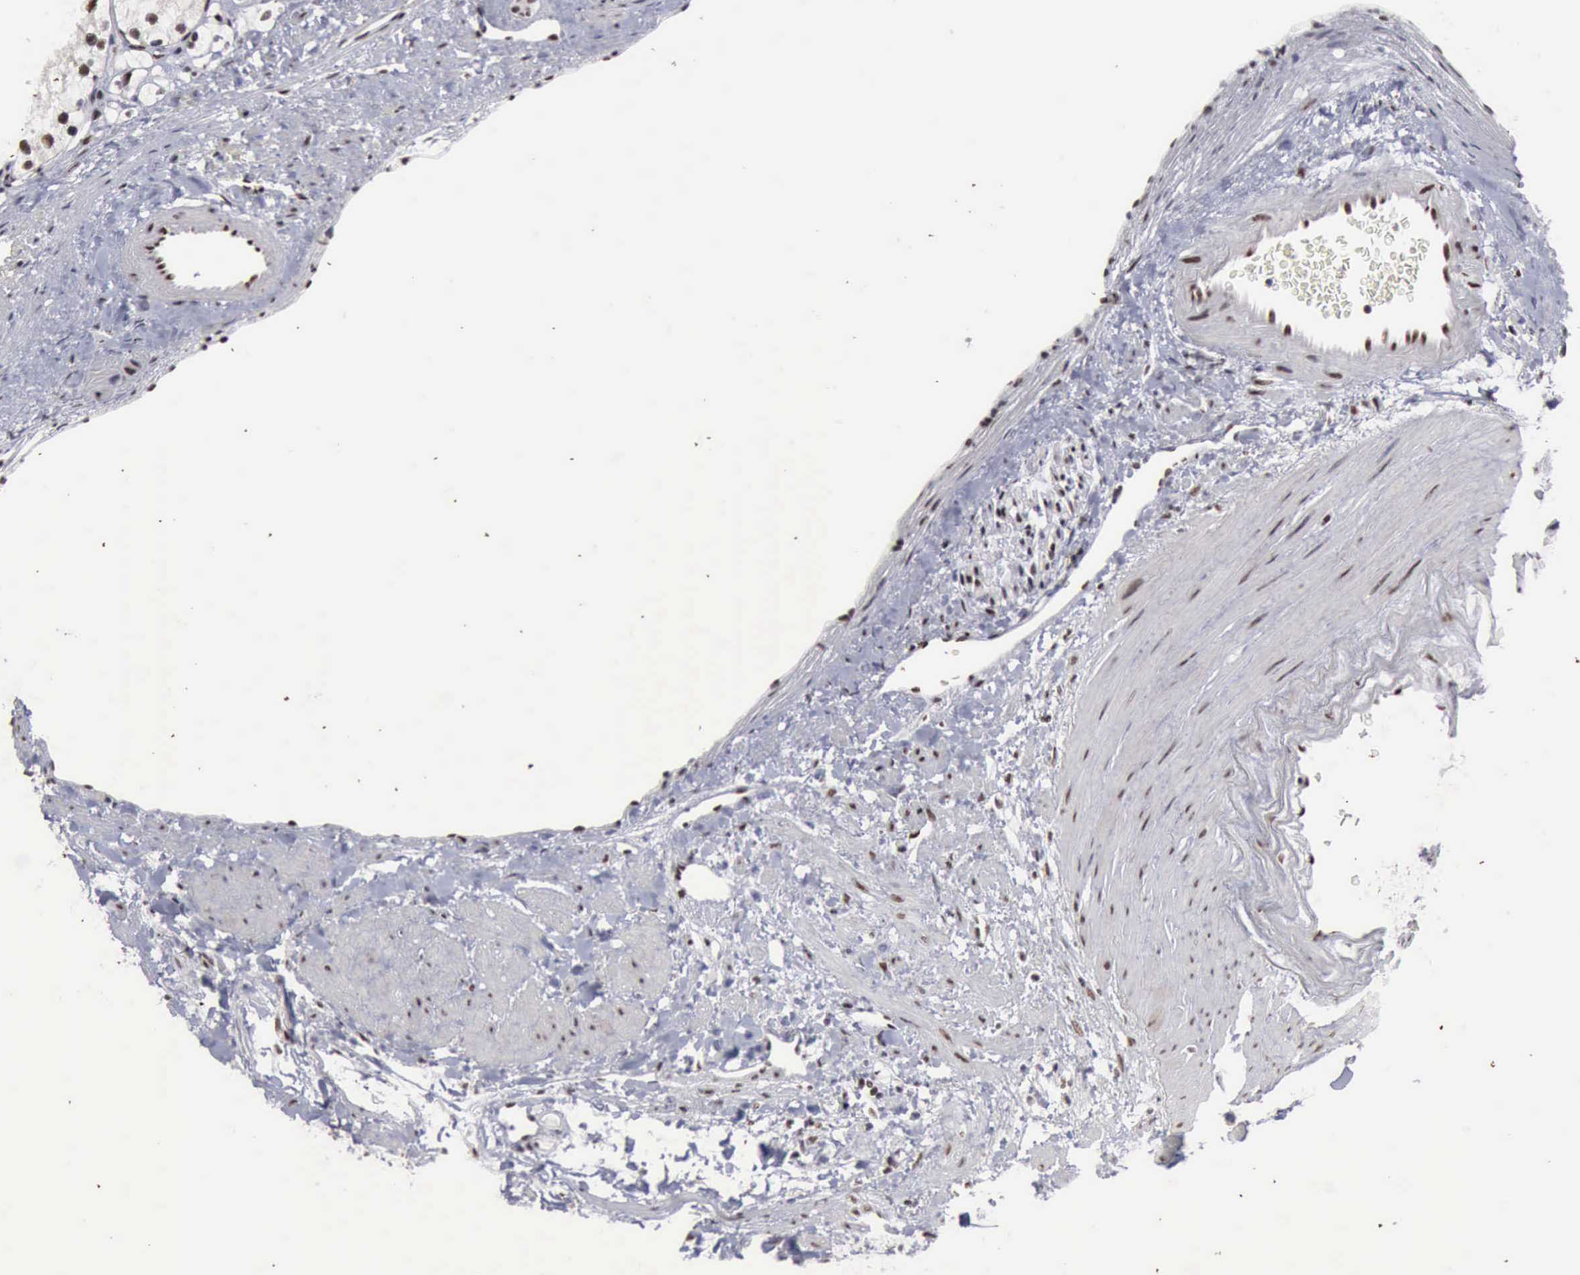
{"staining": {"intensity": "strong", "quantity": ">75%", "location": "nuclear"}, "tissue": "renal cancer", "cell_type": "Tumor cells", "image_type": "cancer", "snomed": [{"axis": "morphology", "description": "Adenocarcinoma, NOS"}, {"axis": "topography", "description": "Kidney"}], "caption": "Immunohistochemical staining of renal cancer displays strong nuclear protein positivity in about >75% of tumor cells.", "gene": "KIAA0586", "patient": {"sex": "female", "age": 60}}